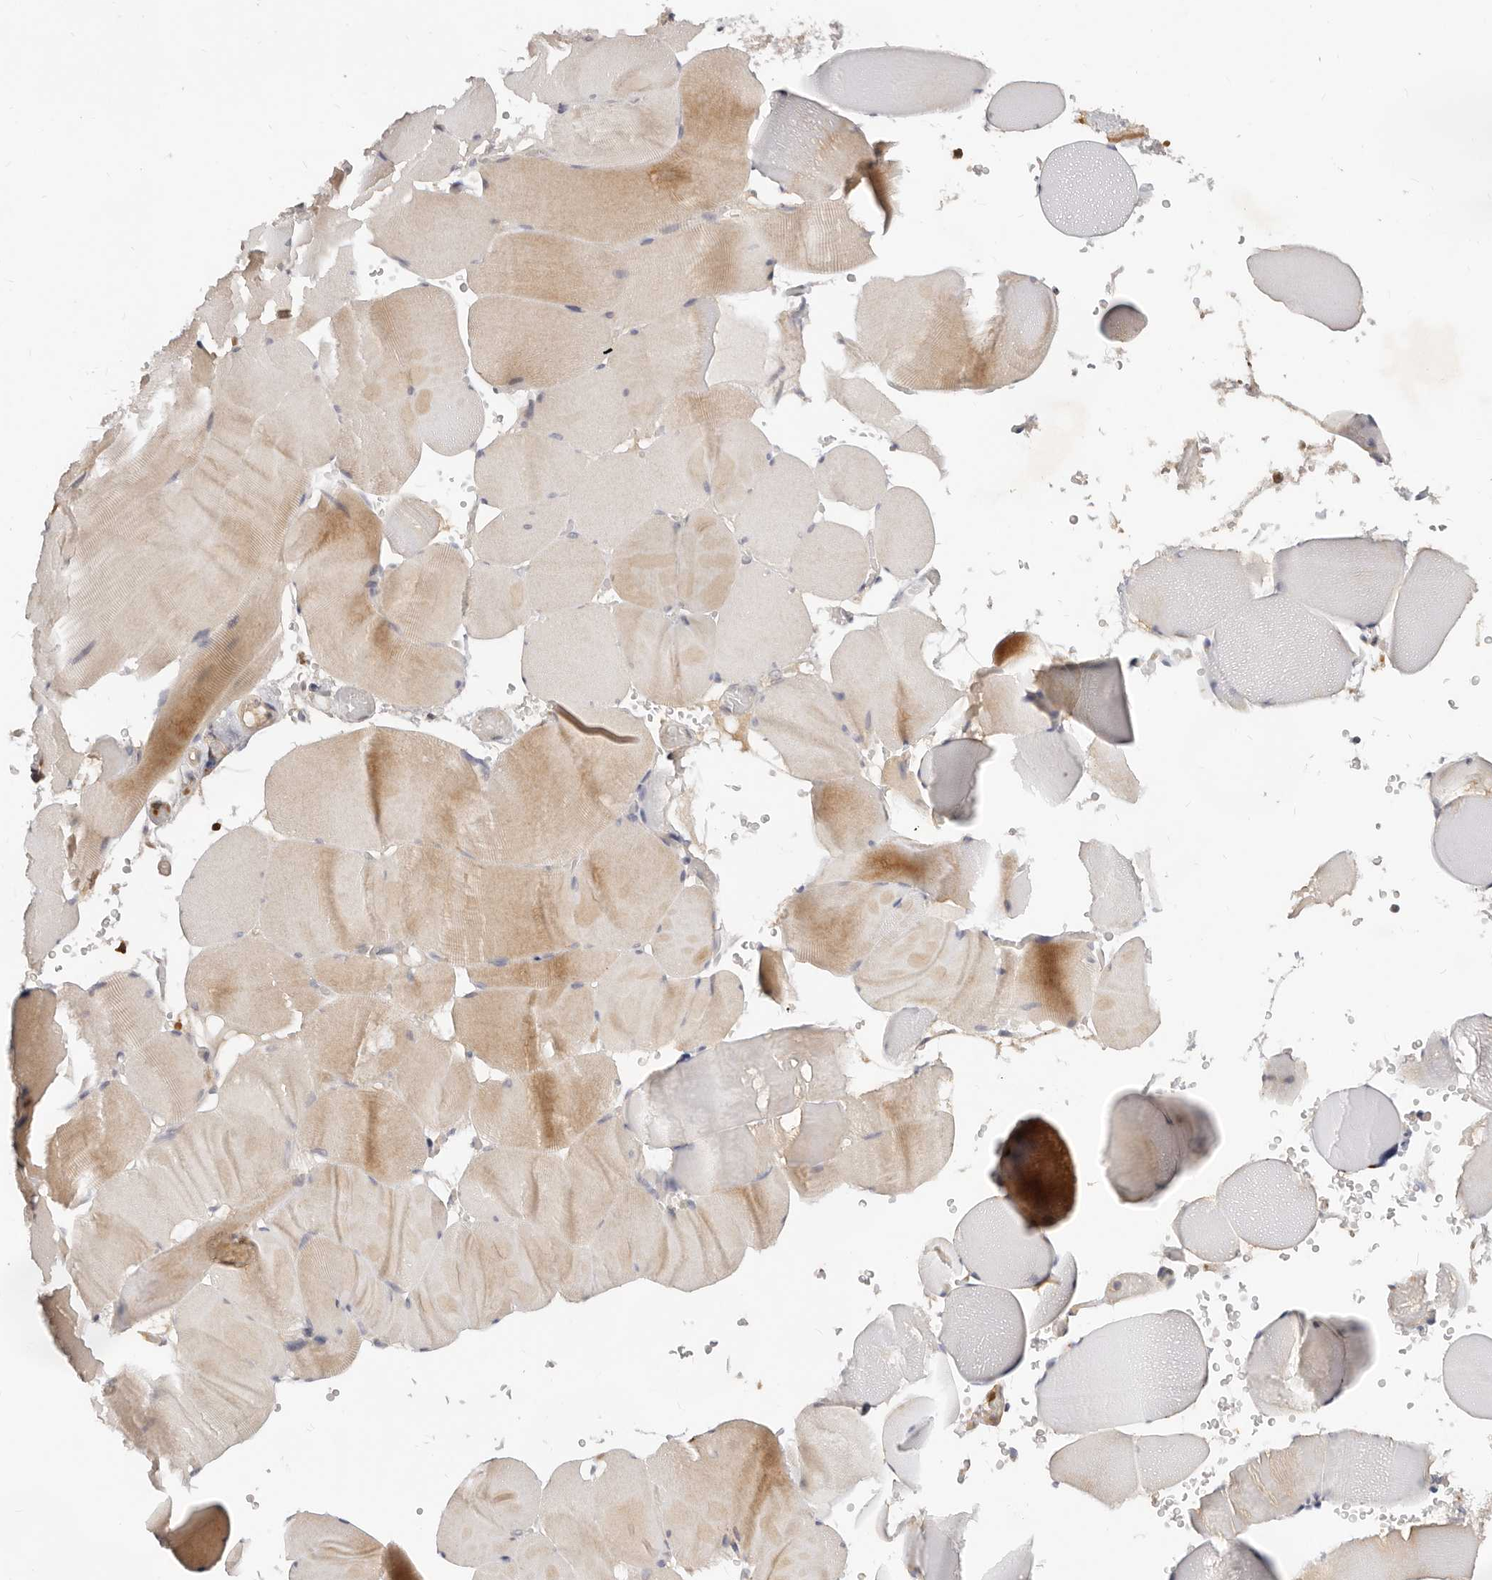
{"staining": {"intensity": "moderate", "quantity": "<25%", "location": "cytoplasmic/membranous"}, "tissue": "skeletal muscle", "cell_type": "Myocytes", "image_type": "normal", "snomed": [{"axis": "morphology", "description": "Normal tissue, NOS"}, {"axis": "topography", "description": "Skeletal muscle"}], "caption": "High-power microscopy captured an IHC photomicrograph of unremarkable skeletal muscle, revealing moderate cytoplasmic/membranous positivity in approximately <25% of myocytes.", "gene": "USP49", "patient": {"sex": "male", "age": 62}}